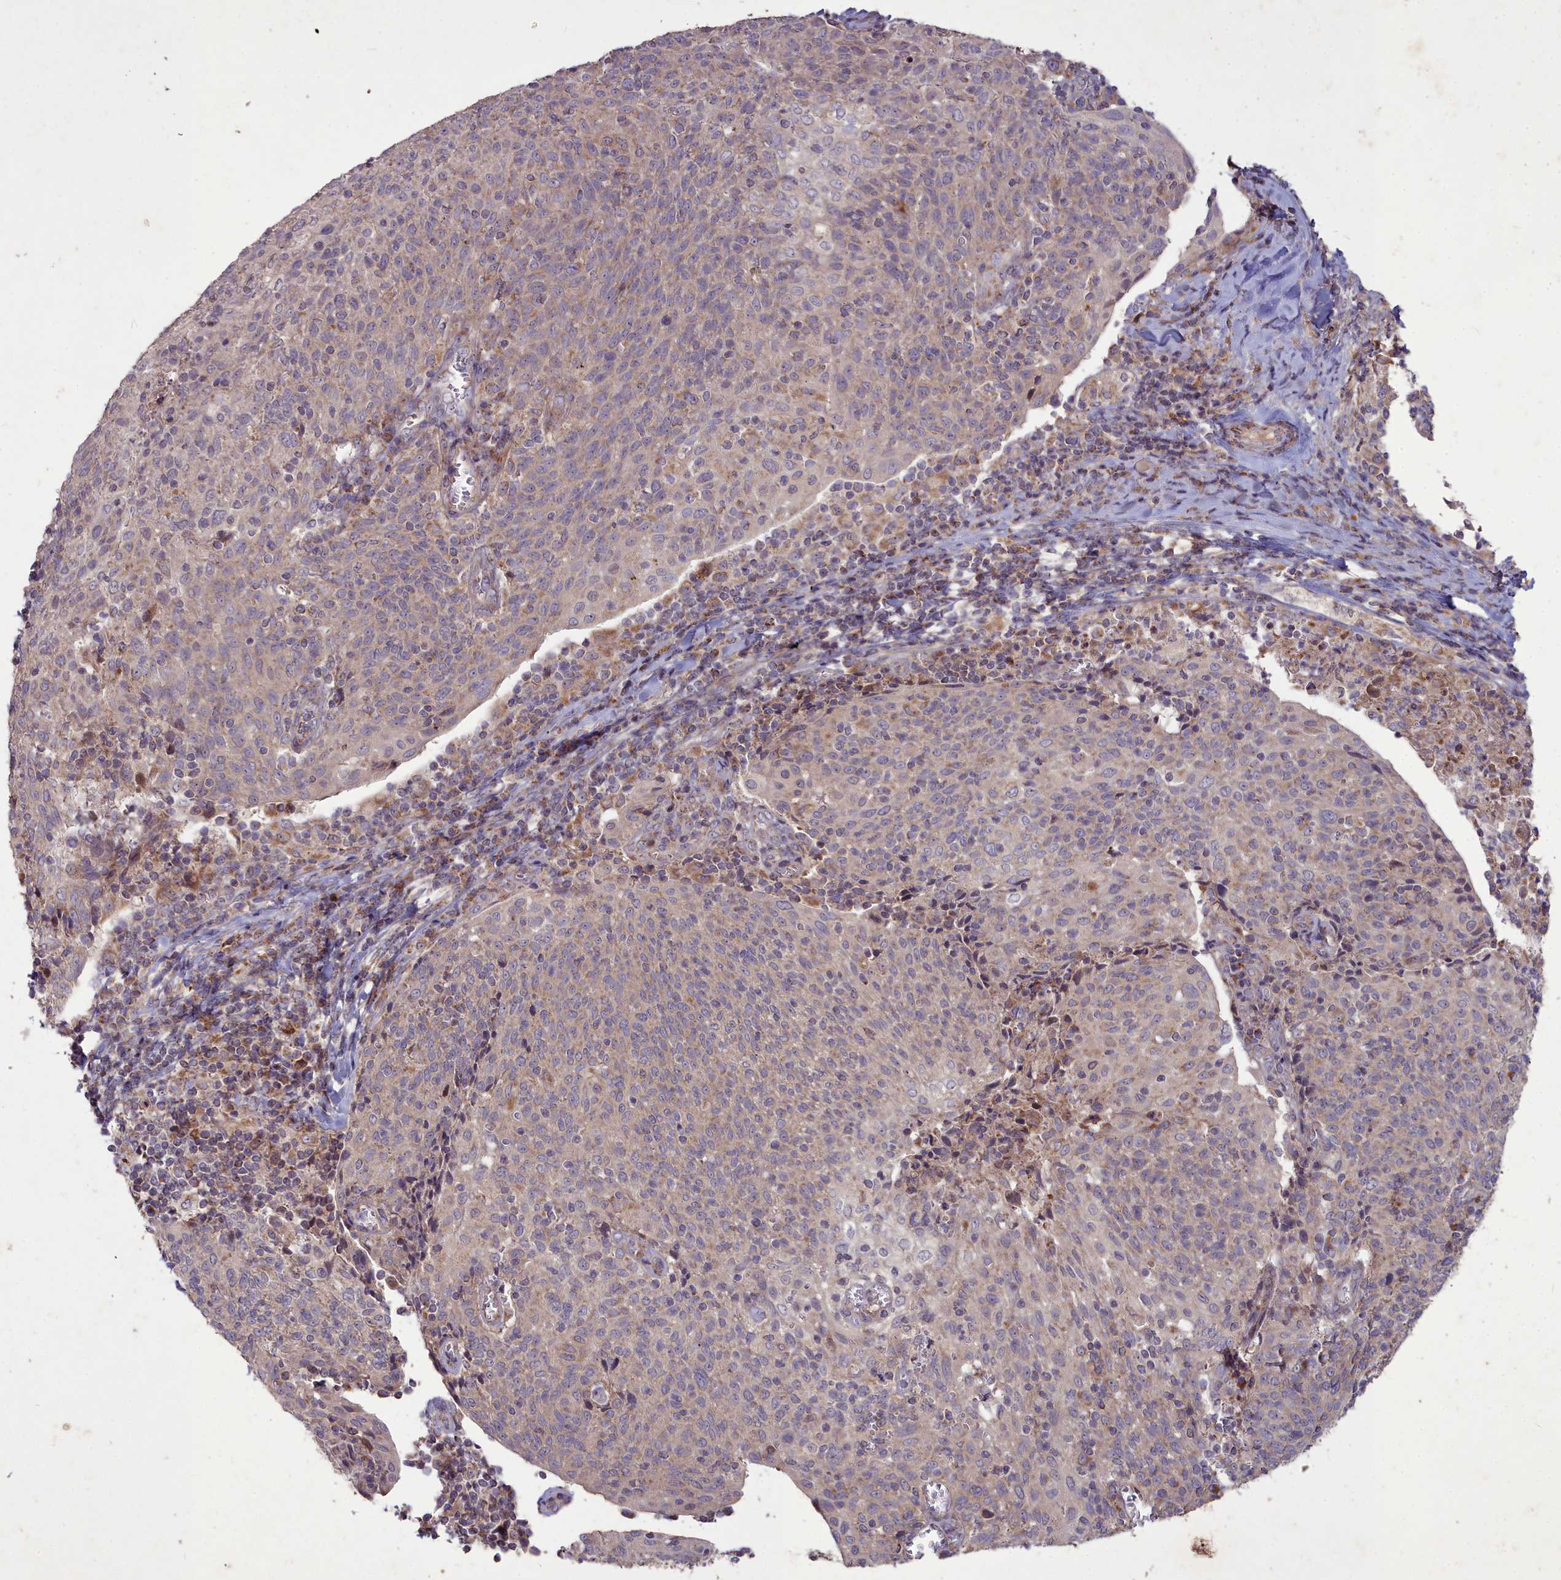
{"staining": {"intensity": "weak", "quantity": "<25%", "location": "cytoplasmic/membranous"}, "tissue": "cervical cancer", "cell_type": "Tumor cells", "image_type": "cancer", "snomed": [{"axis": "morphology", "description": "Squamous cell carcinoma, NOS"}, {"axis": "topography", "description": "Cervix"}], "caption": "Immunohistochemical staining of cervical cancer (squamous cell carcinoma) displays no significant staining in tumor cells. (DAB (3,3'-diaminobenzidine) immunohistochemistry visualized using brightfield microscopy, high magnification).", "gene": "COX11", "patient": {"sex": "female", "age": 52}}